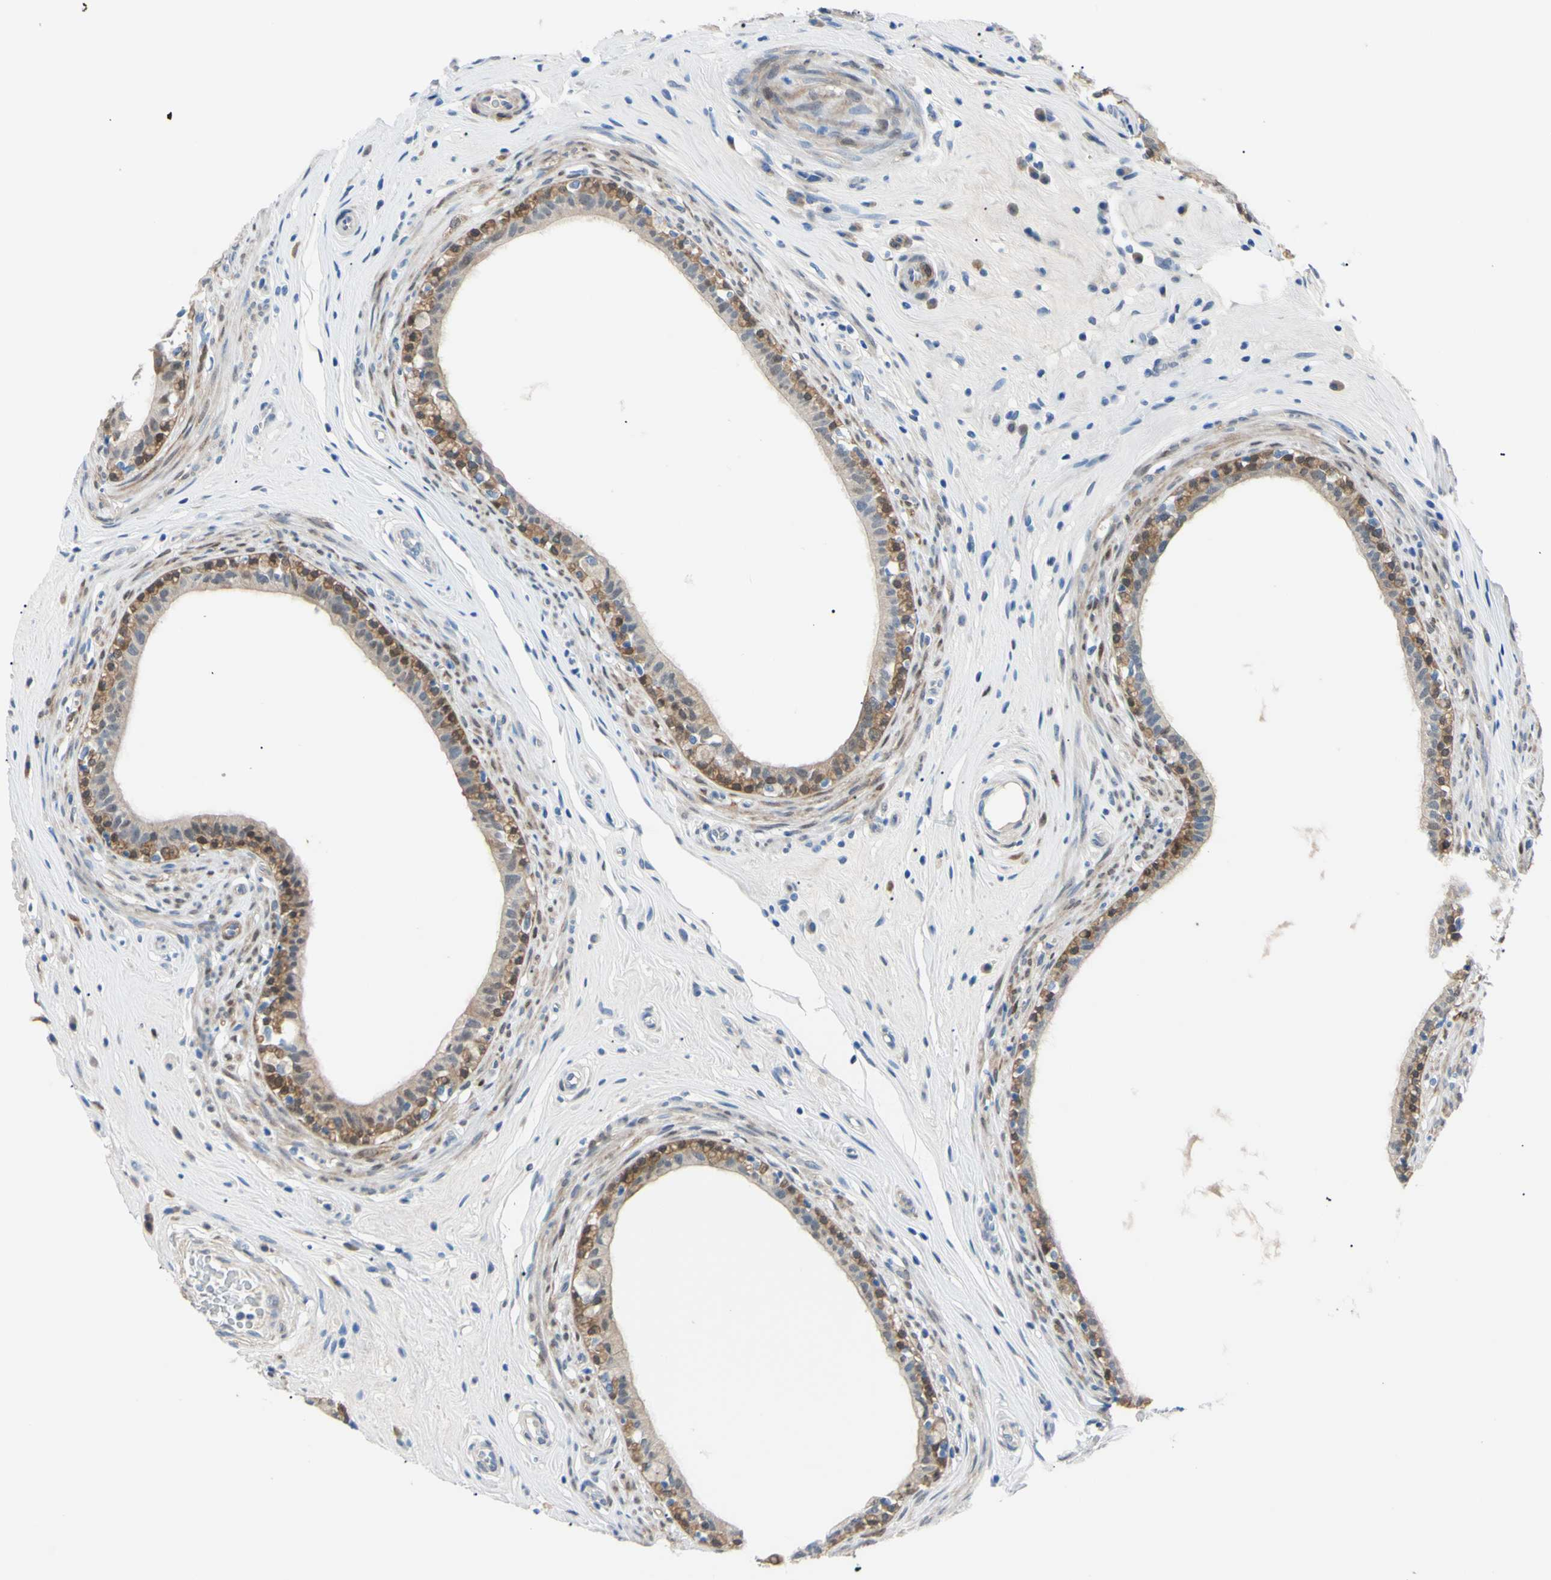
{"staining": {"intensity": "moderate", "quantity": ">75%", "location": "cytoplasmic/membranous,nuclear"}, "tissue": "epididymis", "cell_type": "Glandular cells", "image_type": "normal", "snomed": [{"axis": "morphology", "description": "Normal tissue, NOS"}, {"axis": "morphology", "description": "Inflammation, NOS"}, {"axis": "topography", "description": "Epididymis"}], "caption": "Immunohistochemical staining of normal human epididymis displays >75% levels of moderate cytoplasmic/membranous,nuclear protein staining in about >75% of glandular cells. The protein is shown in brown color, while the nuclei are stained blue.", "gene": "NOL3", "patient": {"sex": "male", "age": 84}}